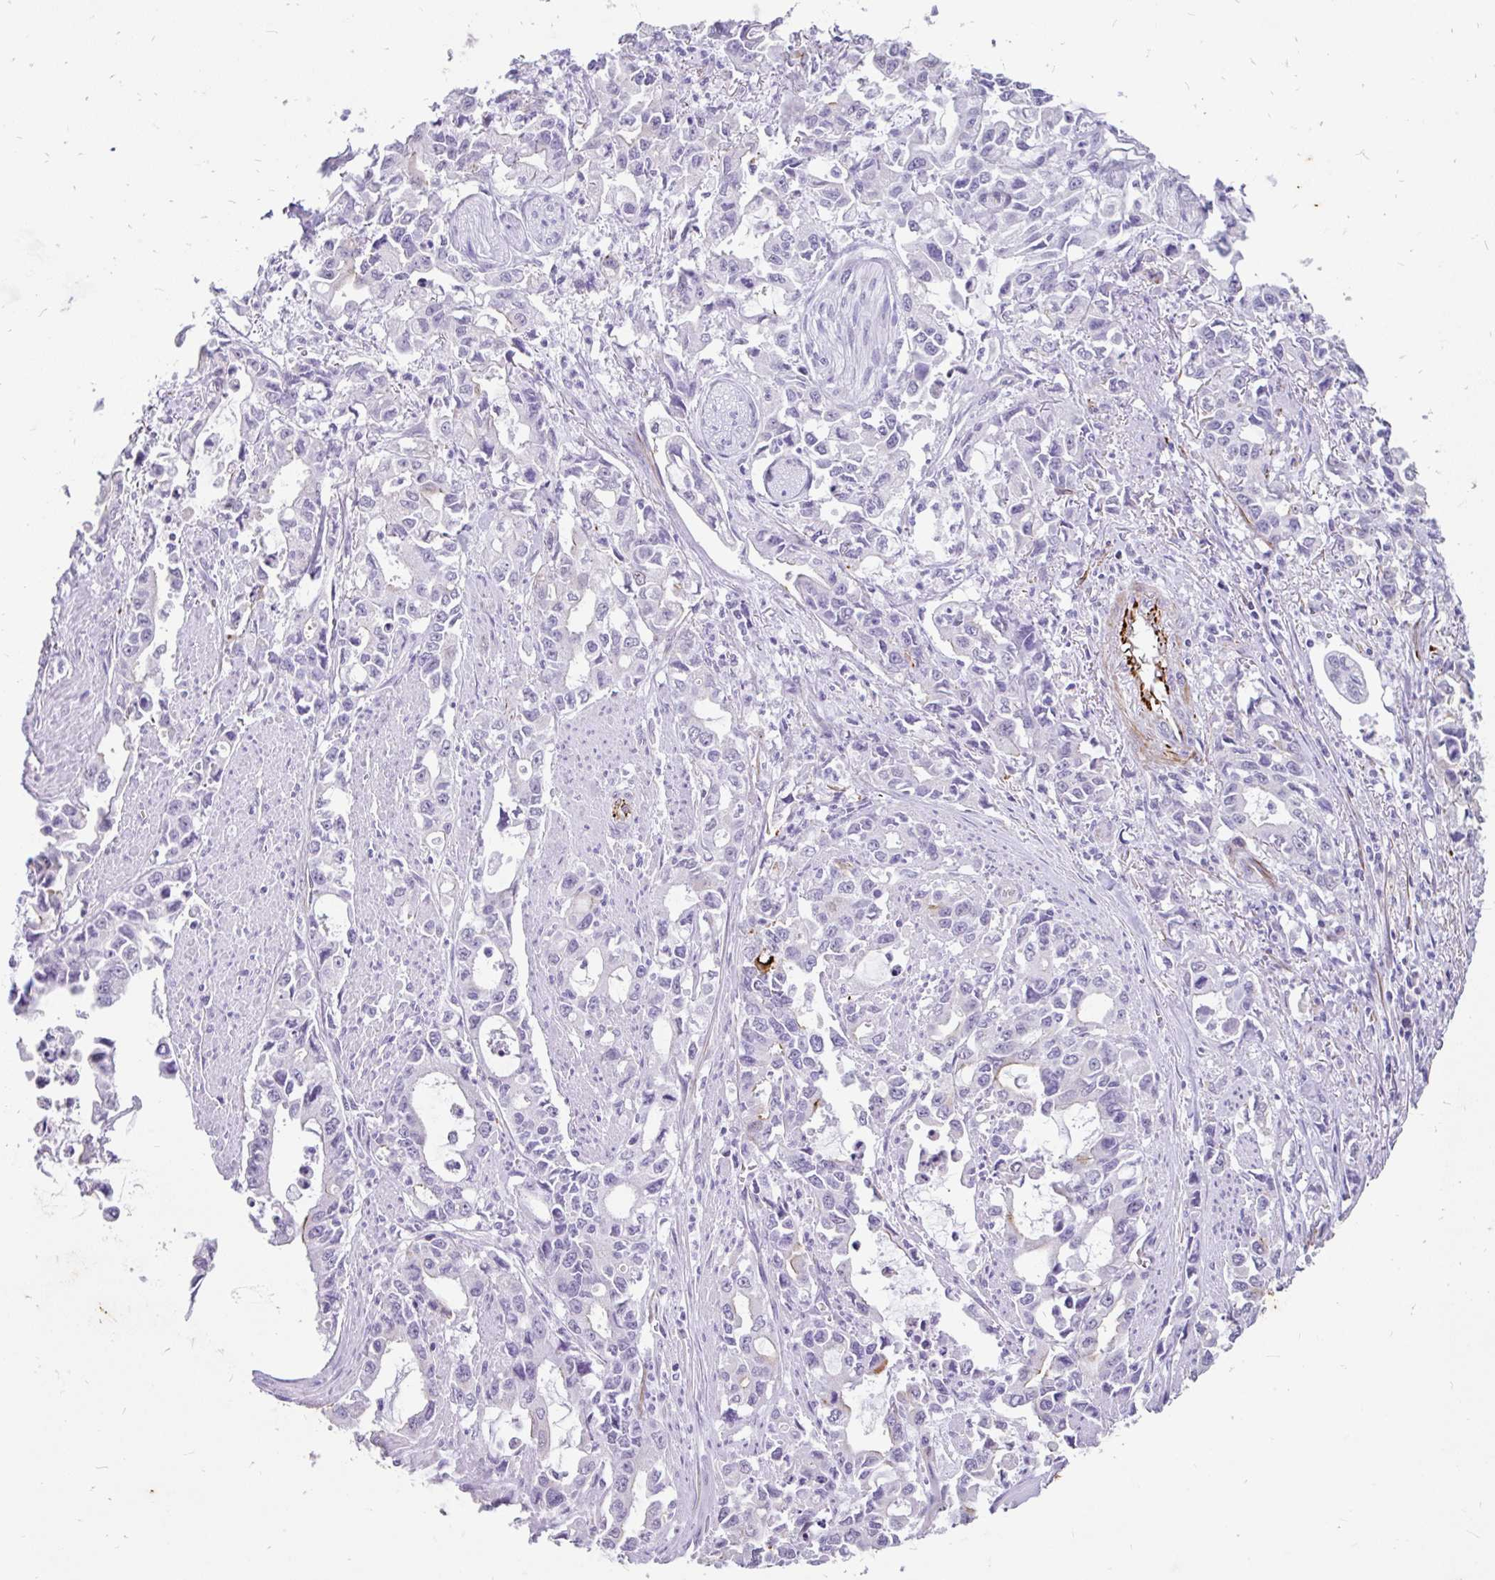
{"staining": {"intensity": "negative", "quantity": "none", "location": "none"}, "tissue": "stomach cancer", "cell_type": "Tumor cells", "image_type": "cancer", "snomed": [{"axis": "morphology", "description": "Adenocarcinoma, NOS"}, {"axis": "topography", "description": "Stomach, upper"}], "caption": "Protein analysis of stomach cancer (adenocarcinoma) shows no significant staining in tumor cells. (DAB (3,3'-diaminobenzidine) immunohistochemistry with hematoxylin counter stain).", "gene": "EML5", "patient": {"sex": "male", "age": 85}}